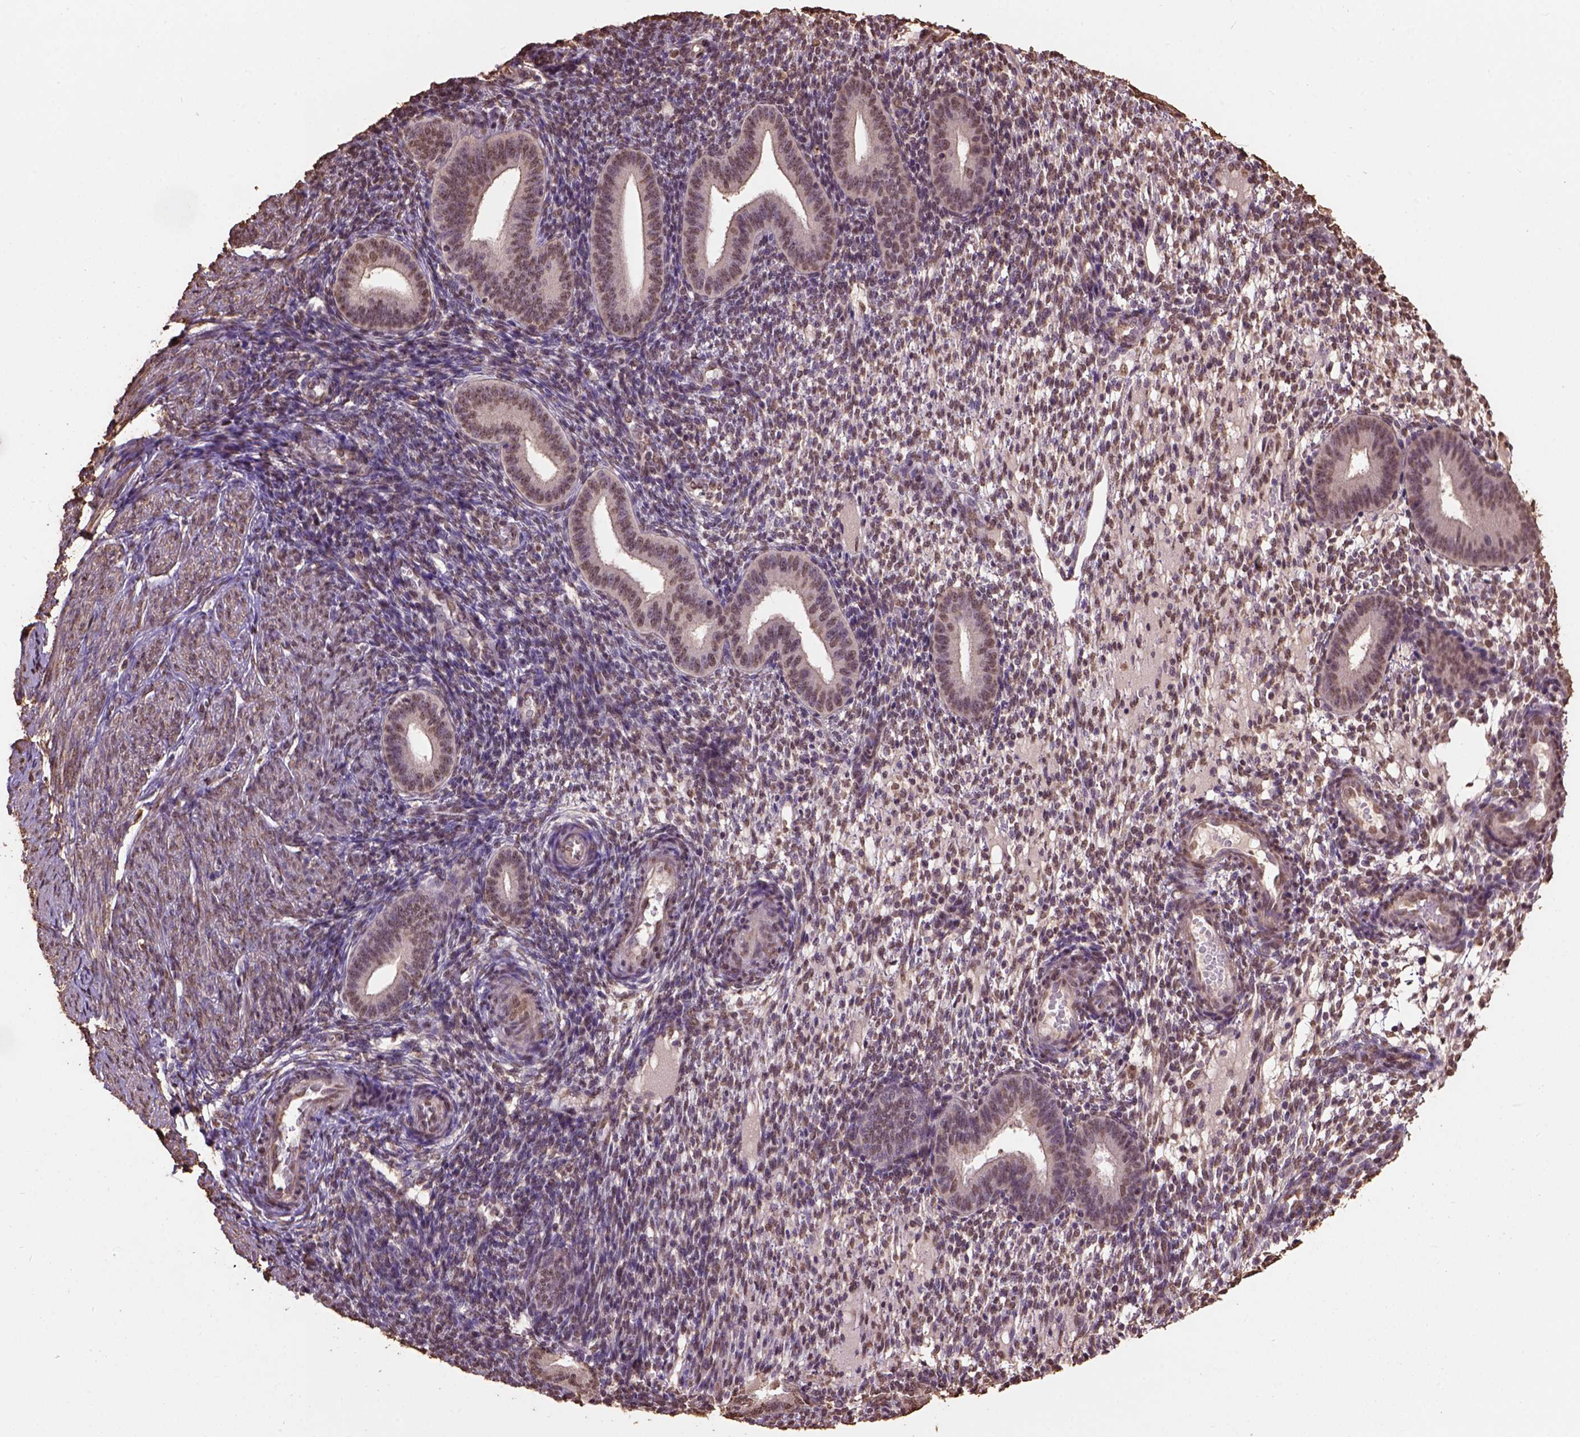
{"staining": {"intensity": "moderate", "quantity": ">75%", "location": "nuclear"}, "tissue": "endometrium", "cell_type": "Cells in endometrial stroma", "image_type": "normal", "snomed": [{"axis": "morphology", "description": "Normal tissue, NOS"}, {"axis": "topography", "description": "Endometrium"}], "caption": "Endometrium stained with a protein marker demonstrates moderate staining in cells in endometrial stroma.", "gene": "CSTF2T", "patient": {"sex": "female", "age": 40}}